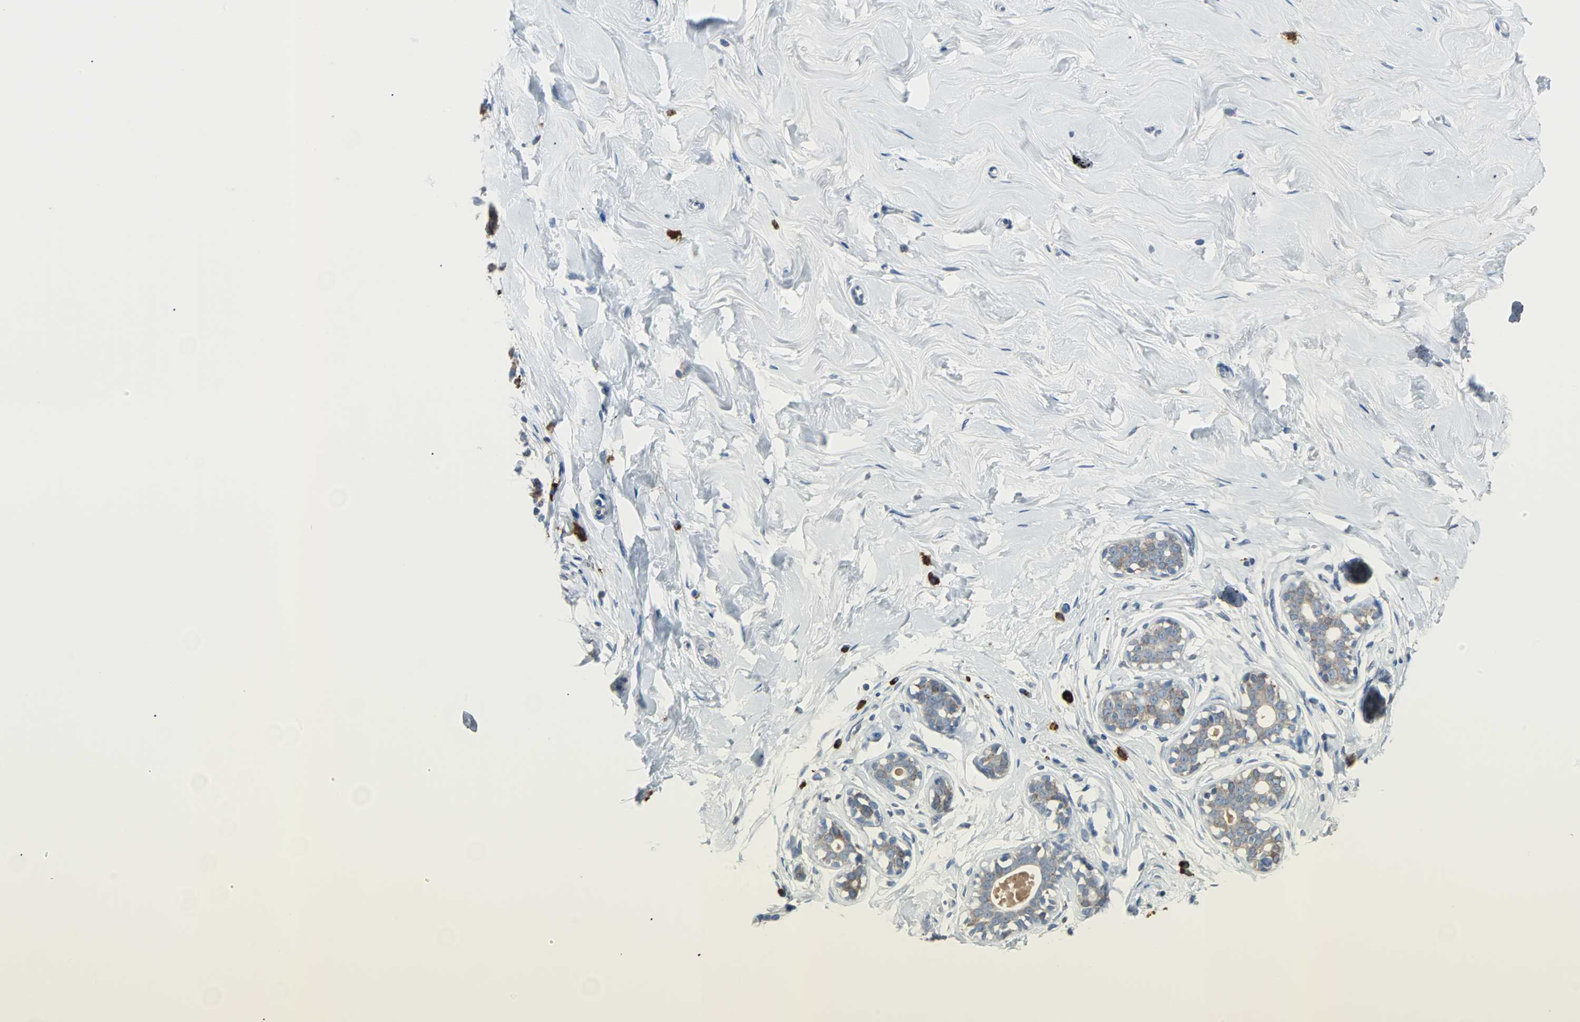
{"staining": {"intensity": "weak", "quantity": "25%-75%", "location": "cytoplasmic/membranous"}, "tissue": "breast", "cell_type": "Adipocytes", "image_type": "normal", "snomed": [{"axis": "morphology", "description": "Normal tissue, NOS"}, {"axis": "topography", "description": "Breast"}], "caption": "The image displays staining of unremarkable breast, revealing weak cytoplasmic/membranous protein staining (brown color) within adipocytes. The protein of interest is shown in brown color, while the nuclei are stained blue.", "gene": "PDIA4", "patient": {"sex": "female", "age": 23}}